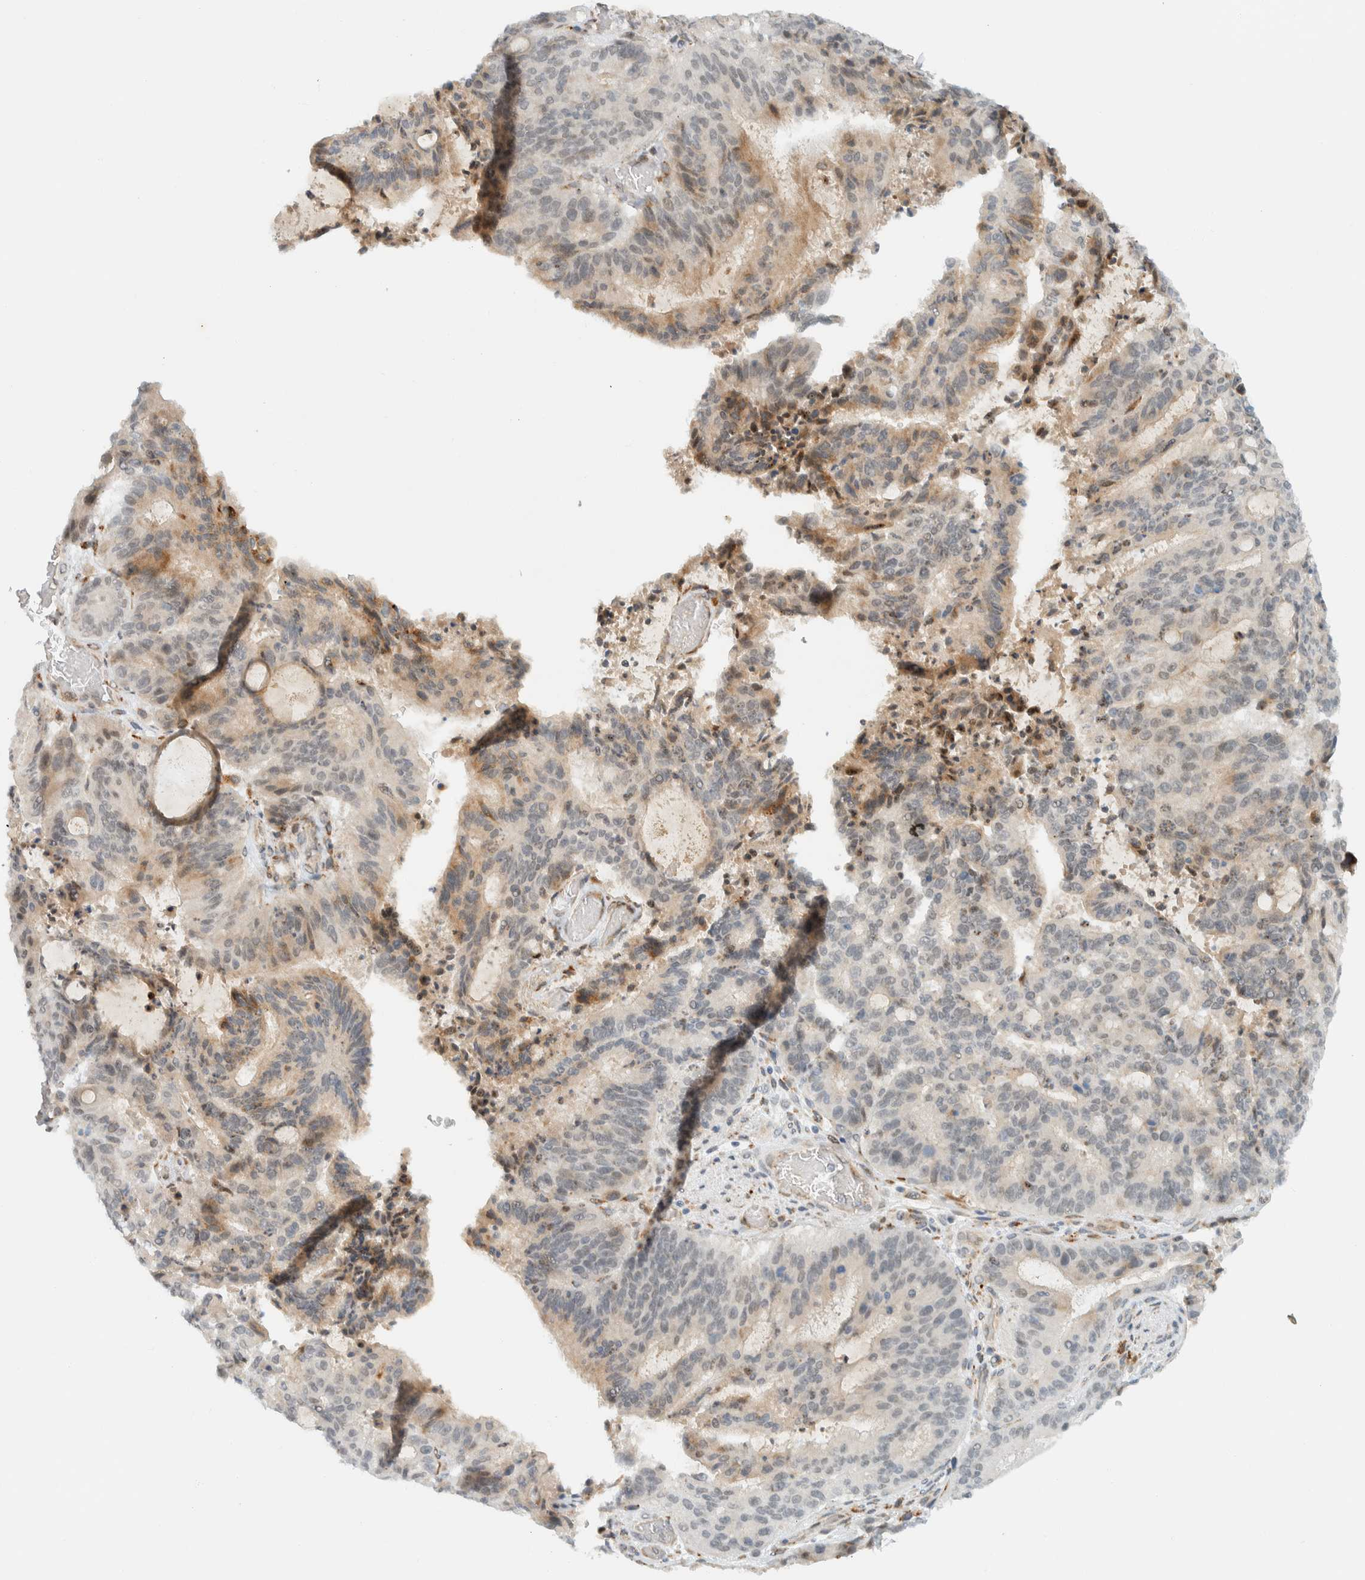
{"staining": {"intensity": "weak", "quantity": "<25%", "location": "cytoplasmic/membranous"}, "tissue": "liver cancer", "cell_type": "Tumor cells", "image_type": "cancer", "snomed": [{"axis": "morphology", "description": "Normal tissue, NOS"}, {"axis": "morphology", "description": "Cholangiocarcinoma"}, {"axis": "topography", "description": "Liver"}, {"axis": "topography", "description": "Peripheral nerve tissue"}], "caption": "Protein analysis of liver cholangiocarcinoma shows no significant expression in tumor cells.", "gene": "ITPRID1", "patient": {"sex": "female", "age": 73}}